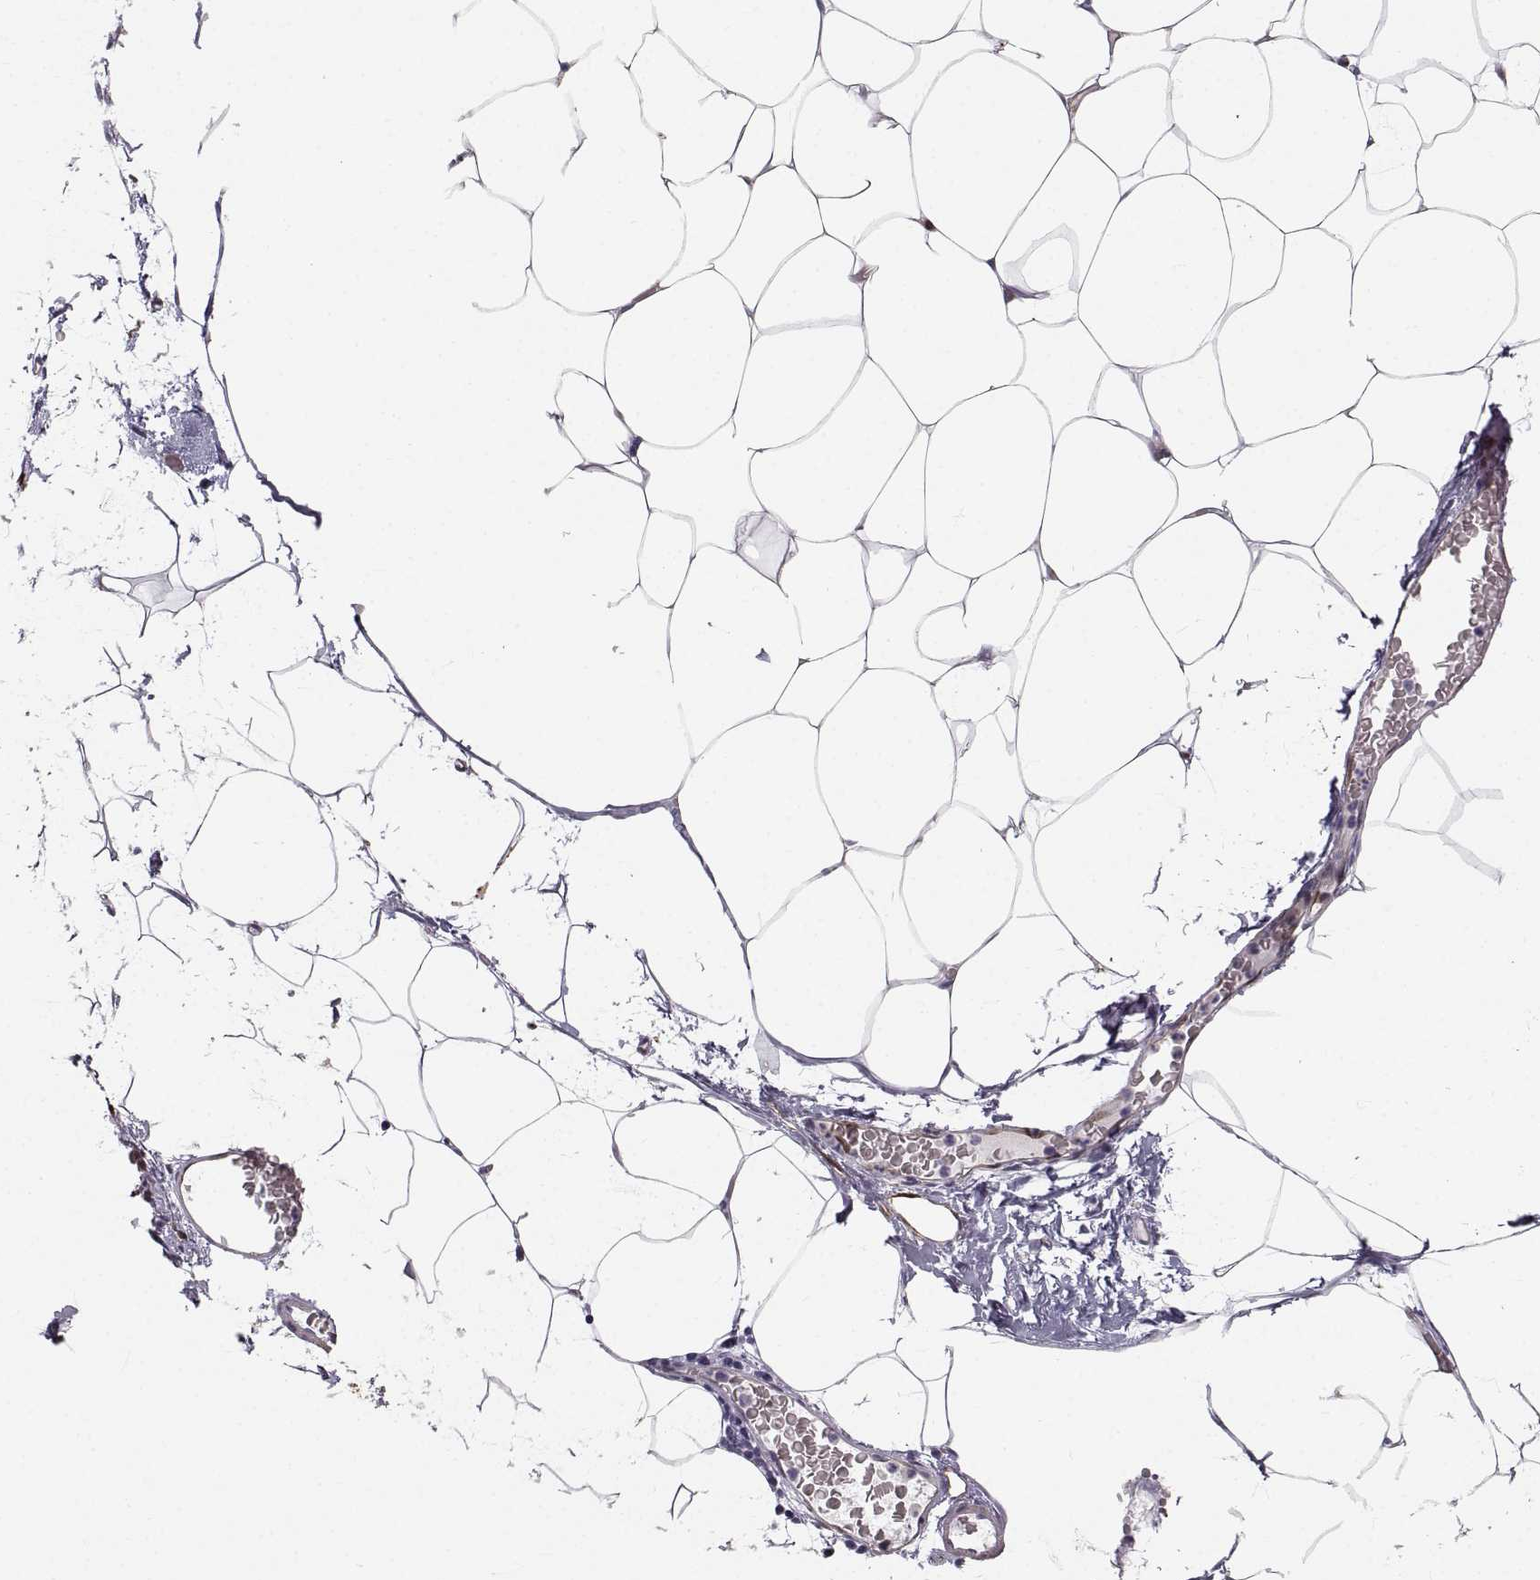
{"staining": {"intensity": "negative", "quantity": "none", "location": "none"}, "tissue": "adipose tissue", "cell_type": "Adipocytes", "image_type": "normal", "snomed": [{"axis": "morphology", "description": "Normal tissue, NOS"}, {"axis": "topography", "description": "Adipose tissue"}], "caption": "IHC image of normal adipose tissue: adipose tissue stained with DAB reveals no significant protein expression in adipocytes. (DAB (3,3'-diaminobenzidine) immunohistochemistry (IHC) visualized using brightfield microscopy, high magnification).", "gene": "PGM5", "patient": {"sex": "male", "age": 57}}